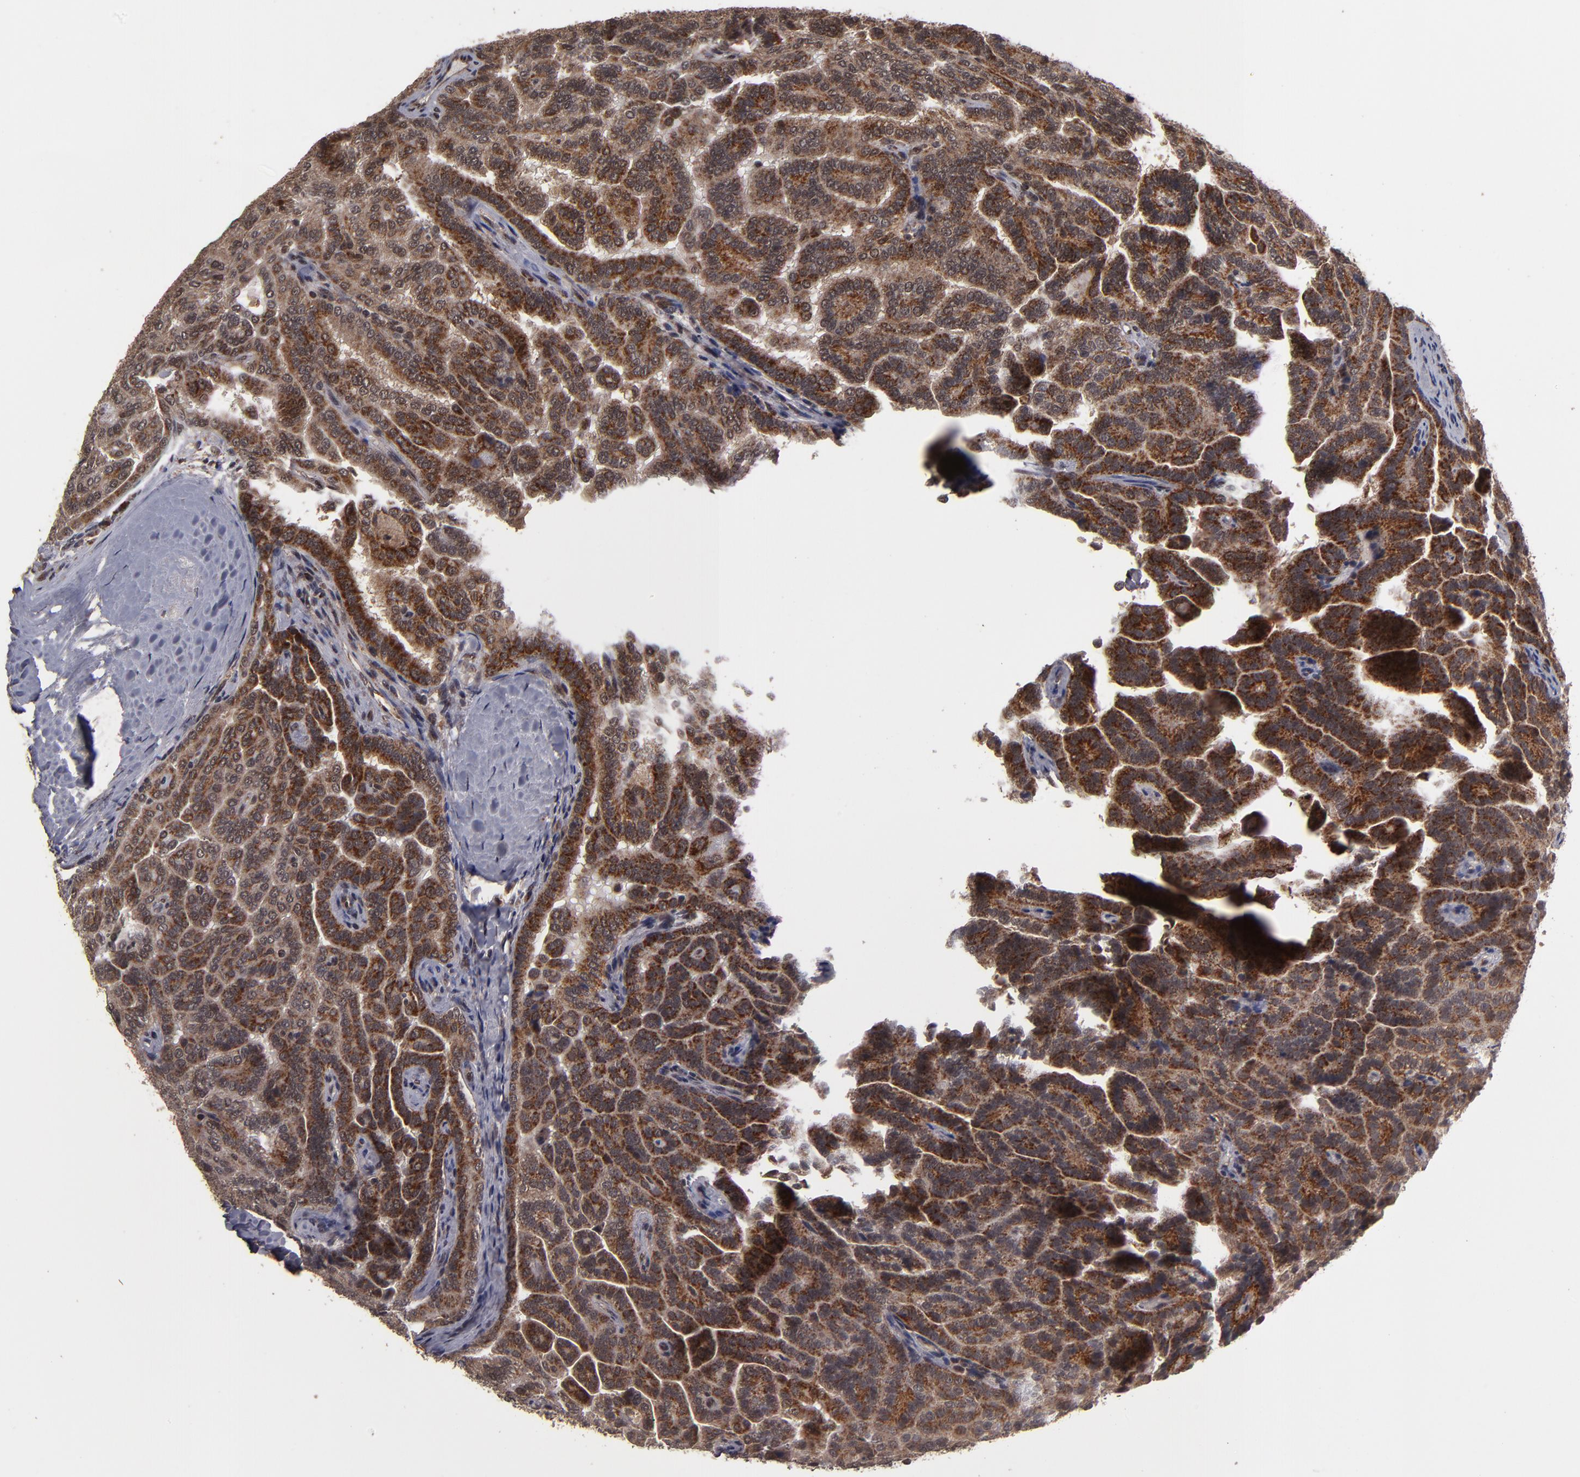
{"staining": {"intensity": "strong", "quantity": ">75%", "location": "cytoplasmic/membranous"}, "tissue": "renal cancer", "cell_type": "Tumor cells", "image_type": "cancer", "snomed": [{"axis": "morphology", "description": "Adenocarcinoma, NOS"}, {"axis": "topography", "description": "Kidney"}], "caption": "Strong cytoplasmic/membranous protein expression is identified in approximately >75% of tumor cells in adenocarcinoma (renal). (brown staining indicates protein expression, while blue staining denotes nuclei).", "gene": "CUL5", "patient": {"sex": "male", "age": 61}}